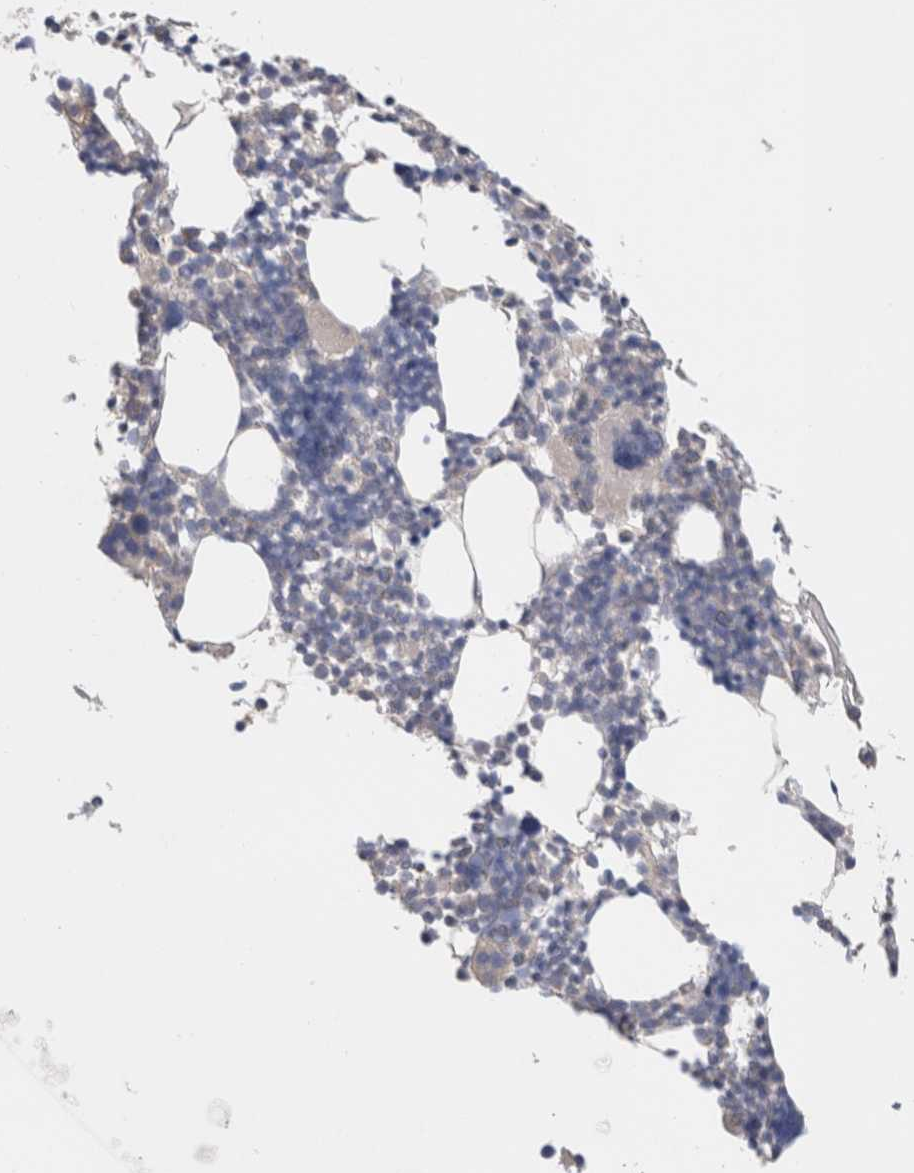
{"staining": {"intensity": "negative", "quantity": "none", "location": "none"}, "tissue": "bone marrow", "cell_type": "Hematopoietic cells", "image_type": "normal", "snomed": [{"axis": "morphology", "description": "Normal tissue, NOS"}, {"axis": "morphology", "description": "Inflammation, NOS"}, {"axis": "topography", "description": "Bone marrow"}], "caption": "Immunohistochemical staining of unremarkable bone marrow demonstrates no significant expression in hematopoietic cells.", "gene": "DMD", "patient": {"sex": "male", "age": 78}}